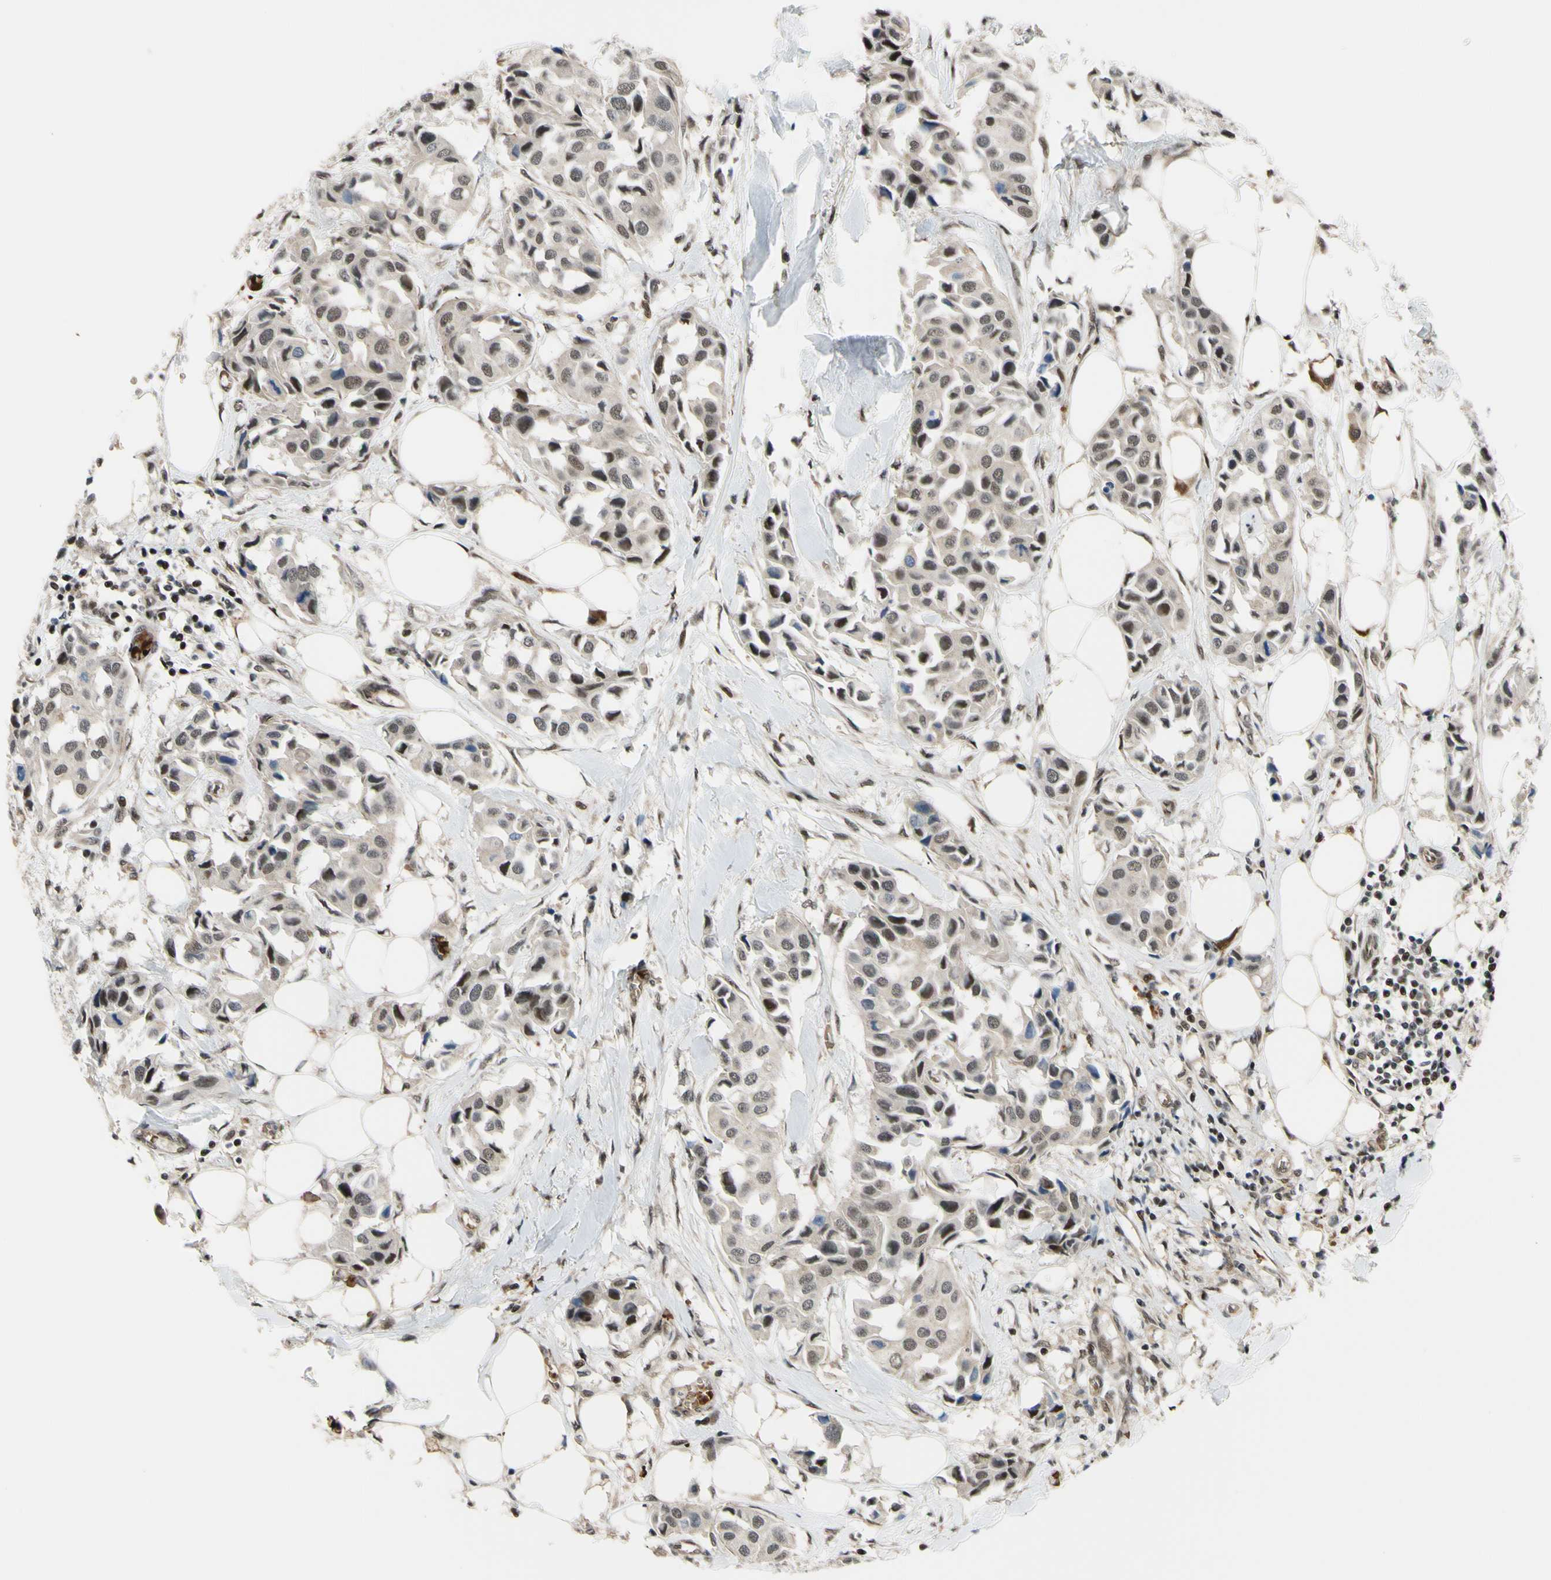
{"staining": {"intensity": "moderate", "quantity": ">75%", "location": "nuclear"}, "tissue": "breast cancer", "cell_type": "Tumor cells", "image_type": "cancer", "snomed": [{"axis": "morphology", "description": "Duct carcinoma"}, {"axis": "topography", "description": "Breast"}], "caption": "Protein expression analysis of human infiltrating ductal carcinoma (breast) reveals moderate nuclear staining in about >75% of tumor cells.", "gene": "THAP12", "patient": {"sex": "female", "age": 80}}